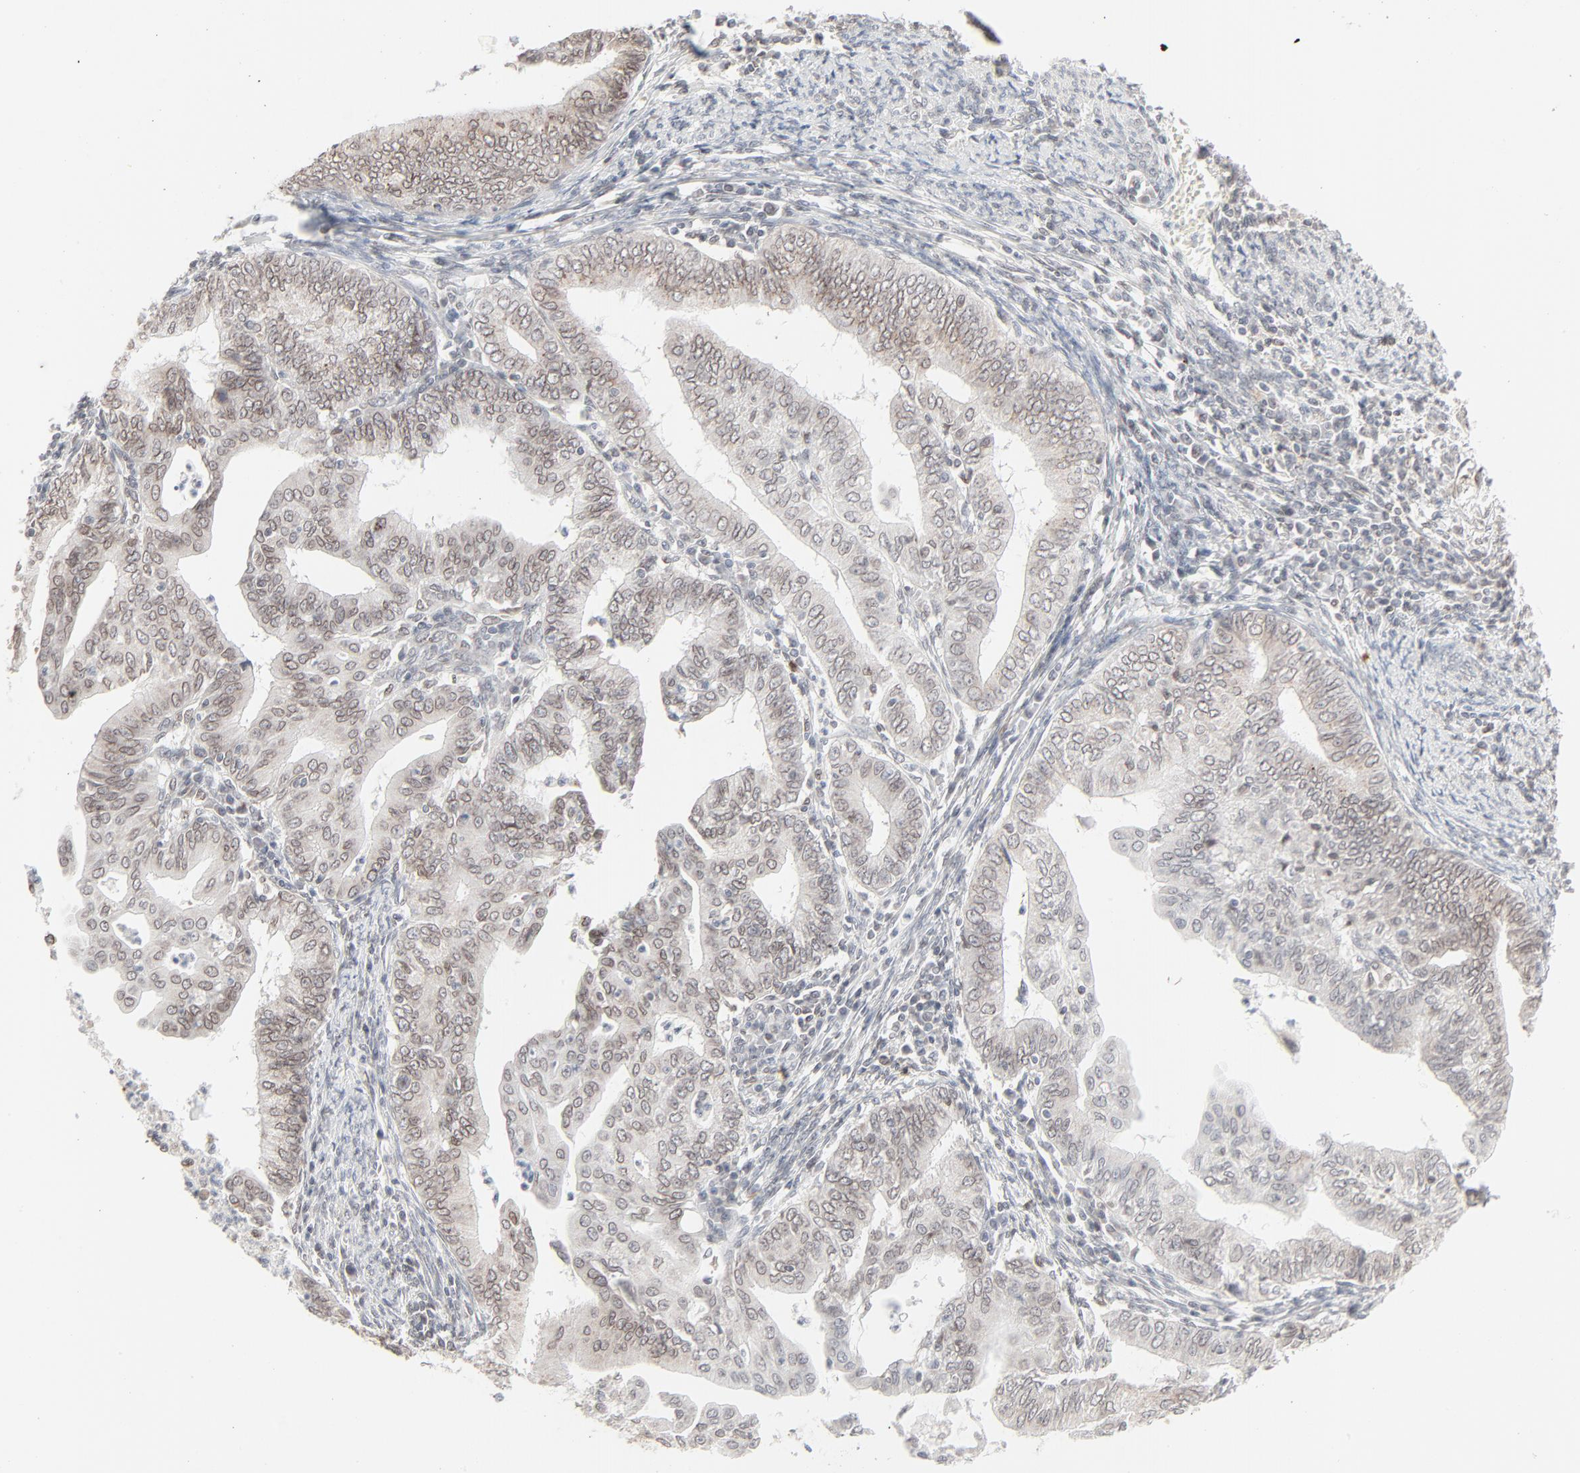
{"staining": {"intensity": "weak", "quantity": "25%-75%", "location": "cytoplasmic/membranous,nuclear"}, "tissue": "endometrial cancer", "cell_type": "Tumor cells", "image_type": "cancer", "snomed": [{"axis": "morphology", "description": "Adenocarcinoma, NOS"}, {"axis": "topography", "description": "Endometrium"}], "caption": "A low amount of weak cytoplasmic/membranous and nuclear staining is seen in approximately 25%-75% of tumor cells in adenocarcinoma (endometrial) tissue.", "gene": "MAD1L1", "patient": {"sex": "female", "age": 66}}